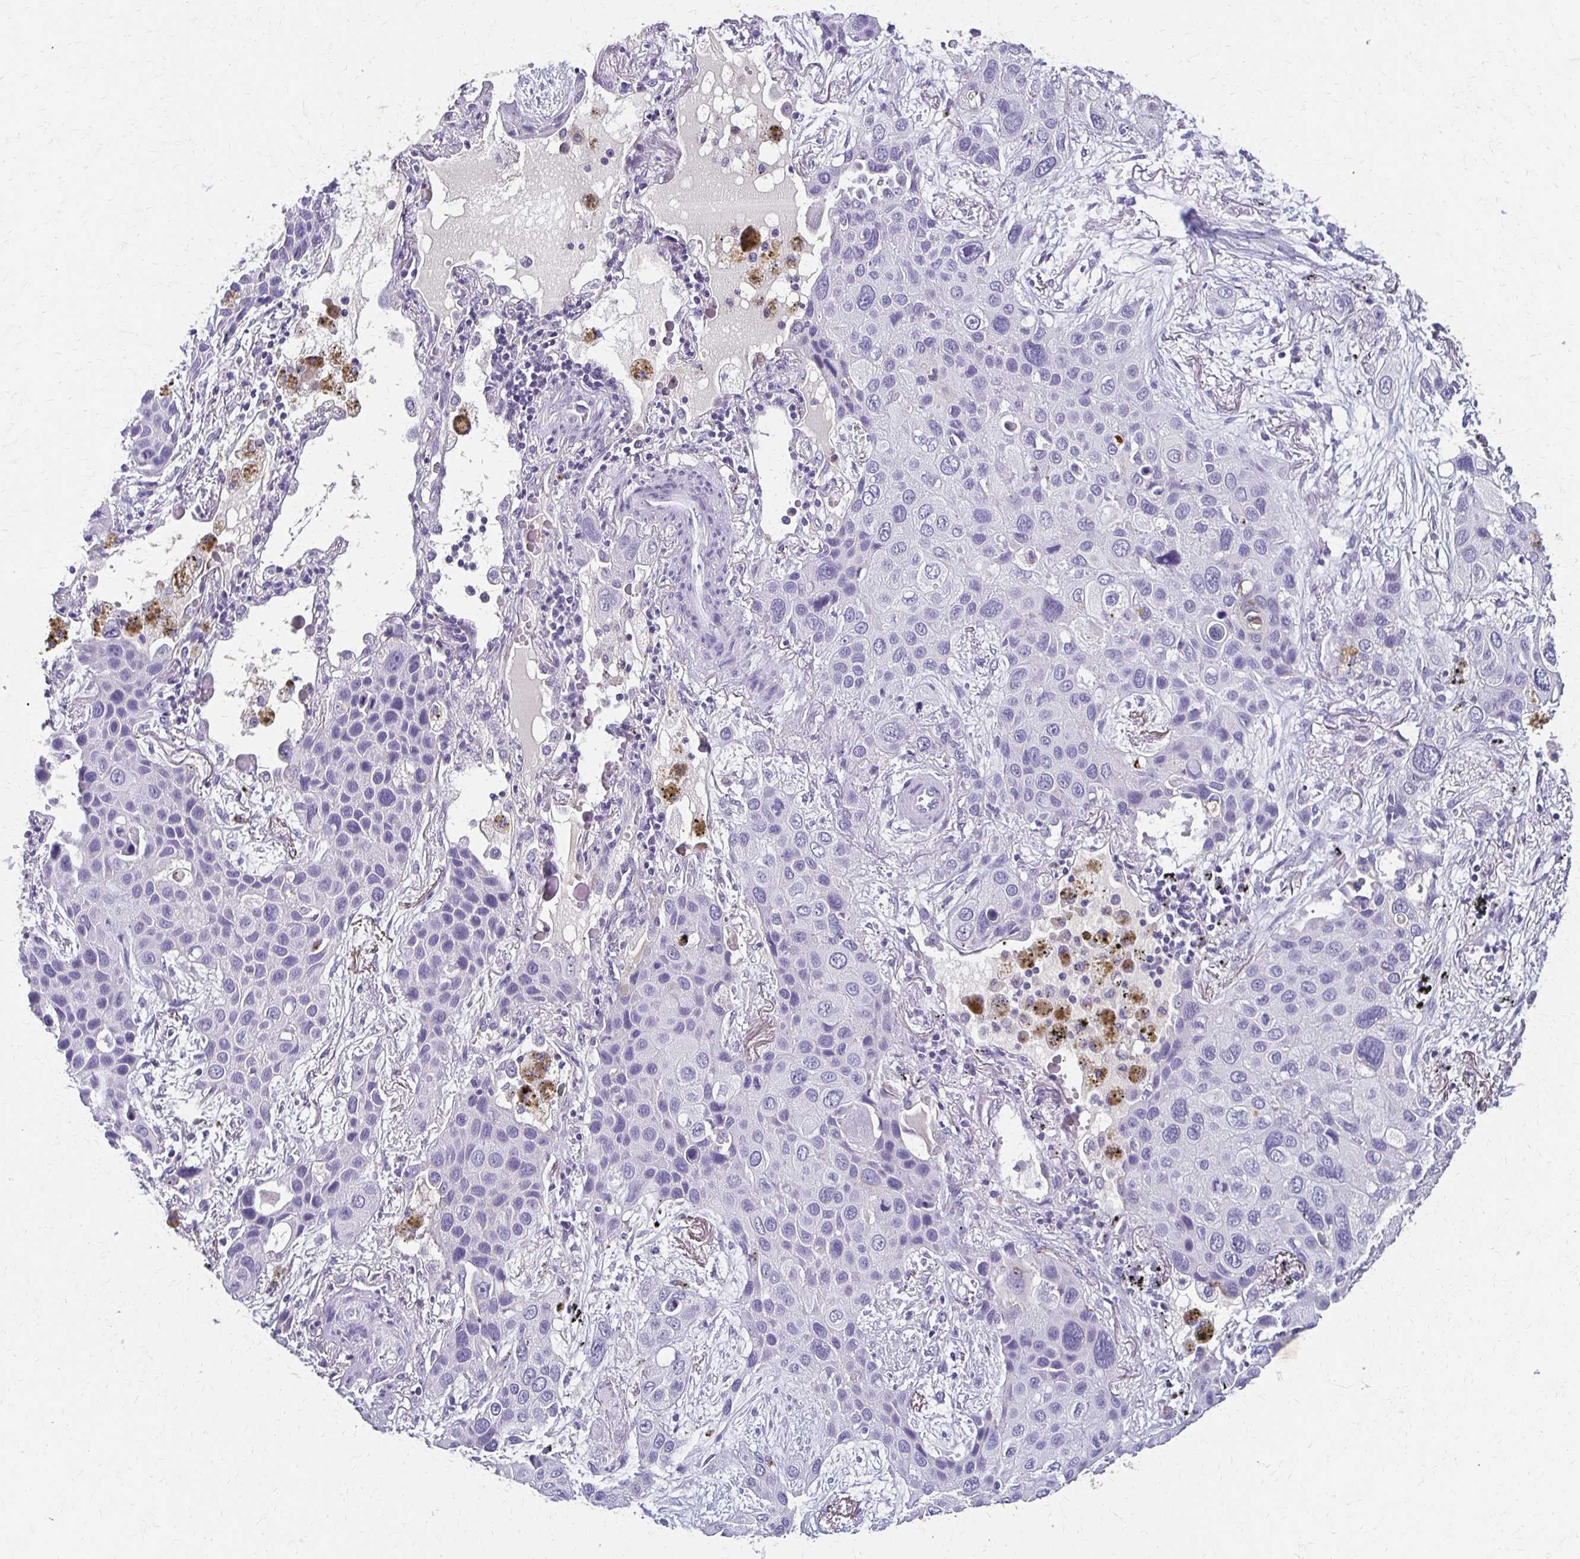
{"staining": {"intensity": "negative", "quantity": "none", "location": "none"}, "tissue": "lung cancer", "cell_type": "Tumor cells", "image_type": "cancer", "snomed": [{"axis": "morphology", "description": "Squamous cell carcinoma, NOS"}, {"axis": "morphology", "description": "Squamous cell carcinoma, metastatic, NOS"}, {"axis": "topography", "description": "Lung"}], "caption": "This histopathology image is of squamous cell carcinoma (lung) stained with immunohistochemistry to label a protein in brown with the nuclei are counter-stained blue. There is no staining in tumor cells.", "gene": "BBS12", "patient": {"sex": "male", "age": 59}}